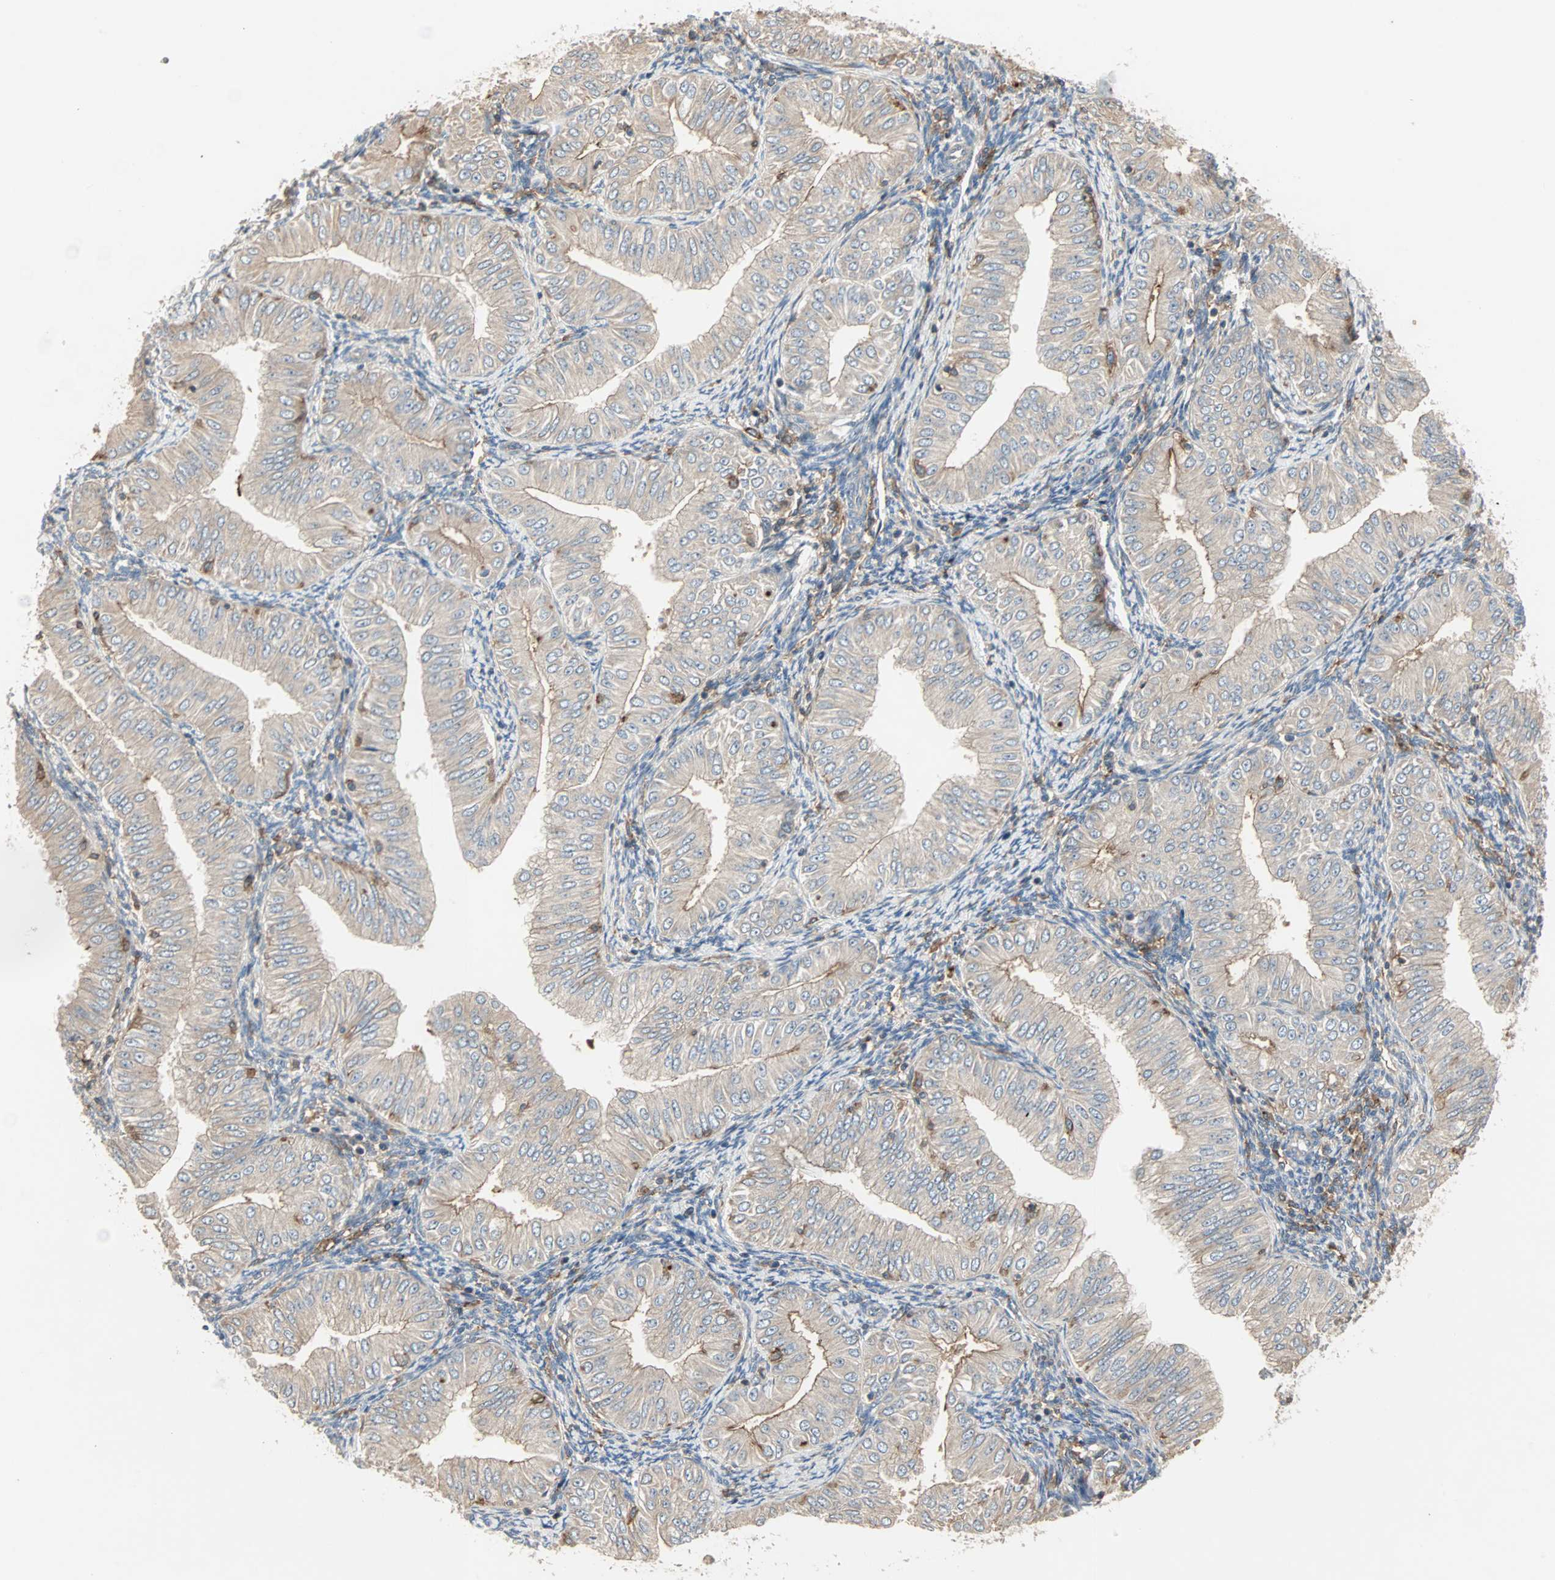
{"staining": {"intensity": "moderate", "quantity": "25%-75%", "location": "cytoplasmic/membranous"}, "tissue": "endometrial cancer", "cell_type": "Tumor cells", "image_type": "cancer", "snomed": [{"axis": "morphology", "description": "Normal tissue, NOS"}, {"axis": "morphology", "description": "Adenocarcinoma, NOS"}, {"axis": "topography", "description": "Endometrium"}], "caption": "Human endometrial adenocarcinoma stained with a protein marker displays moderate staining in tumor cells.", "gene": "GNAI2", "patient": {"sex": "female", "age": 53}}